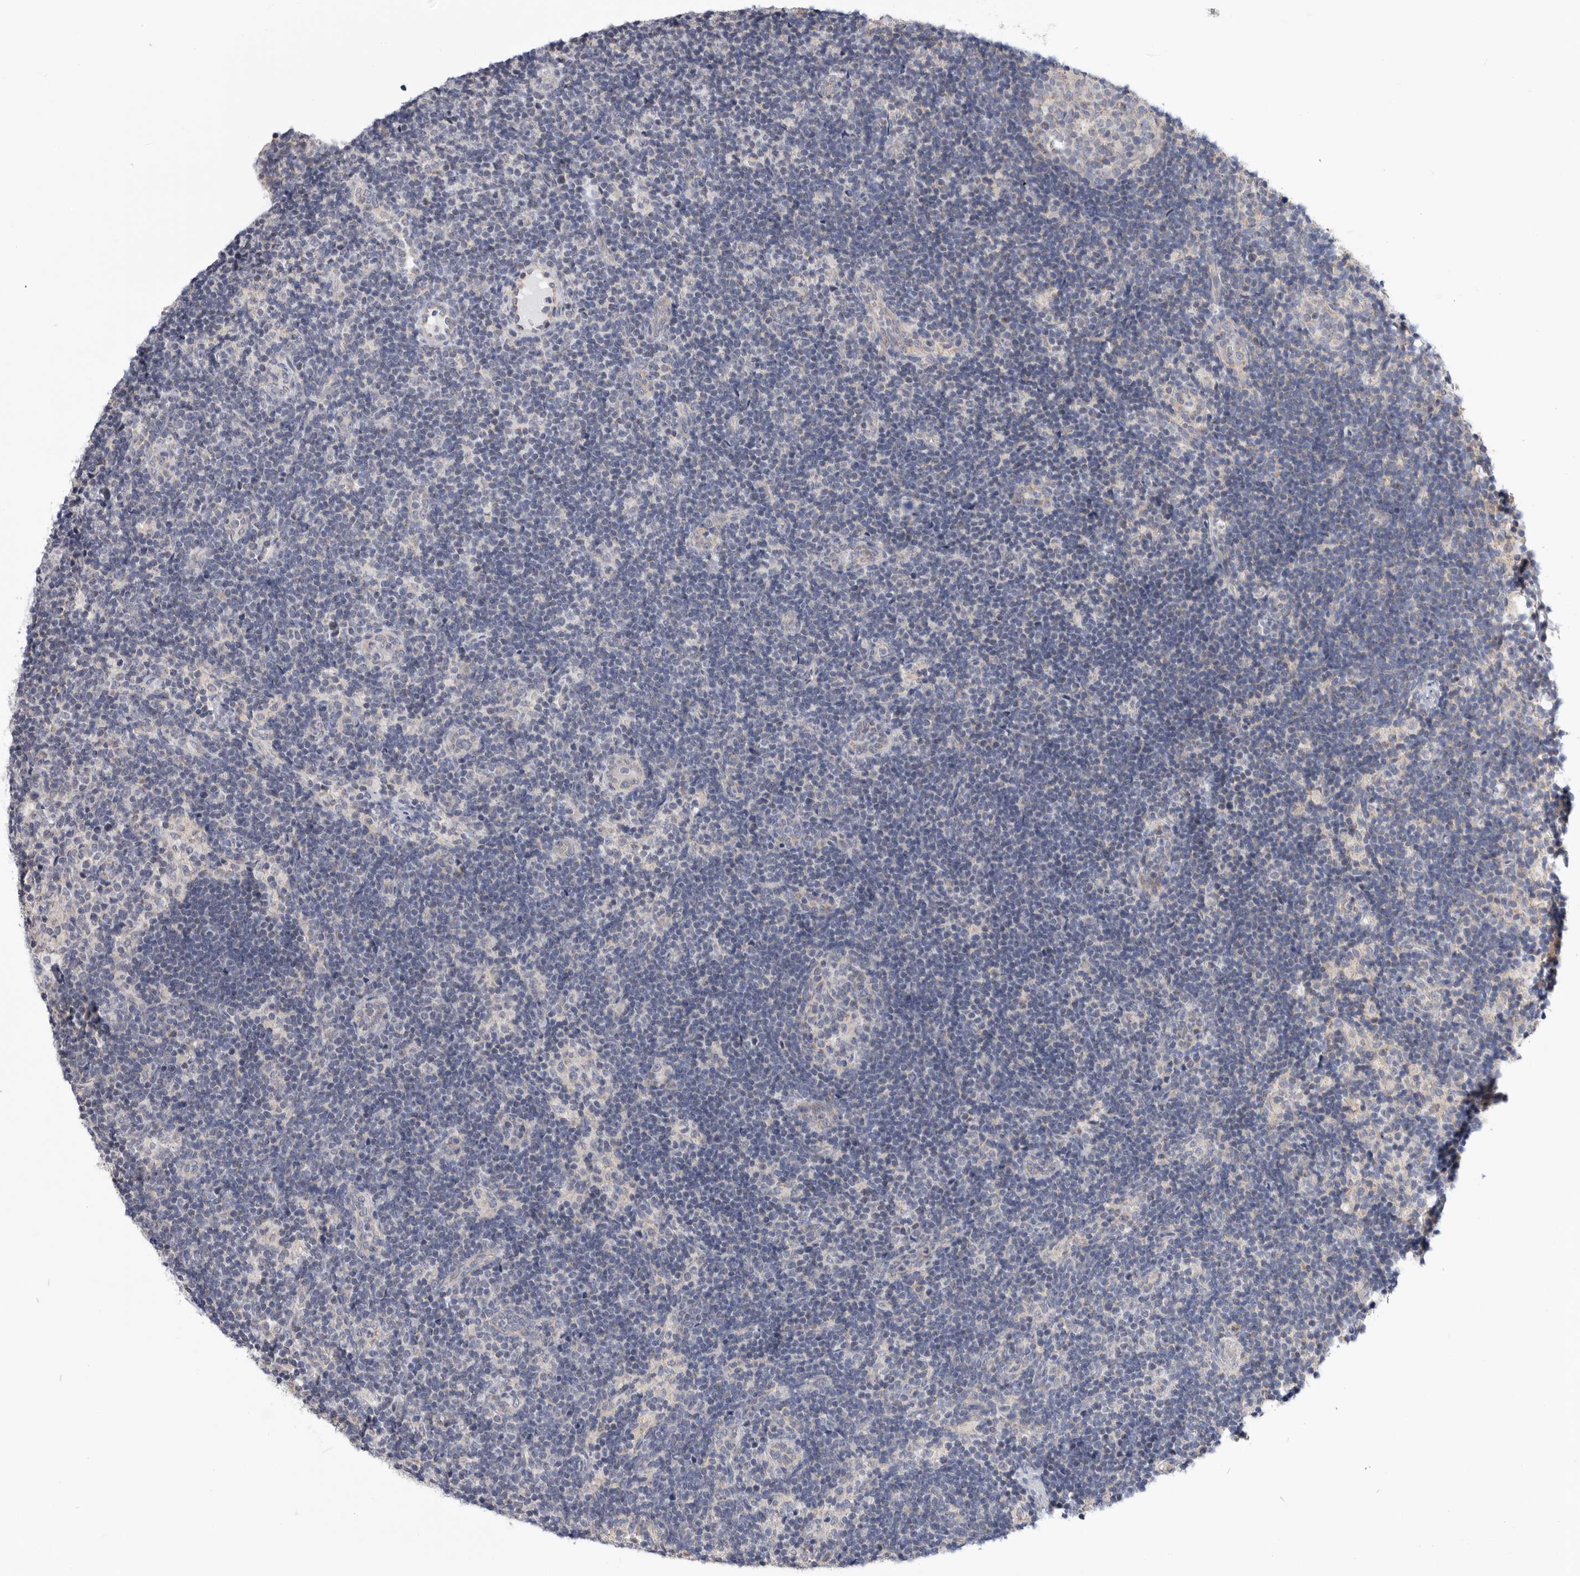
{"staining": {"intensity": "negative", "quantity": "none", "location": "none"}, "tissue": "lymph node", "cell_type": "Germinal center cells", "image_type": "normal", "snomed": [{"axis": "morphology", "description": "Normal tissue, NOS"}, {"axis": "topography", "description": "Lymph node"}], "caption": "High magnification brightfield microscopy of benign lymph node stained with DAB (brown) and counterstained with hematoxylin (blue): germinal center cells show no significant expression. The staining is performed using DAB brown chromogen with nuclei counter-stained in using hematoxylin.", "gene": "MTFR1L", "patient": {"sex": "female", "age": 22}}